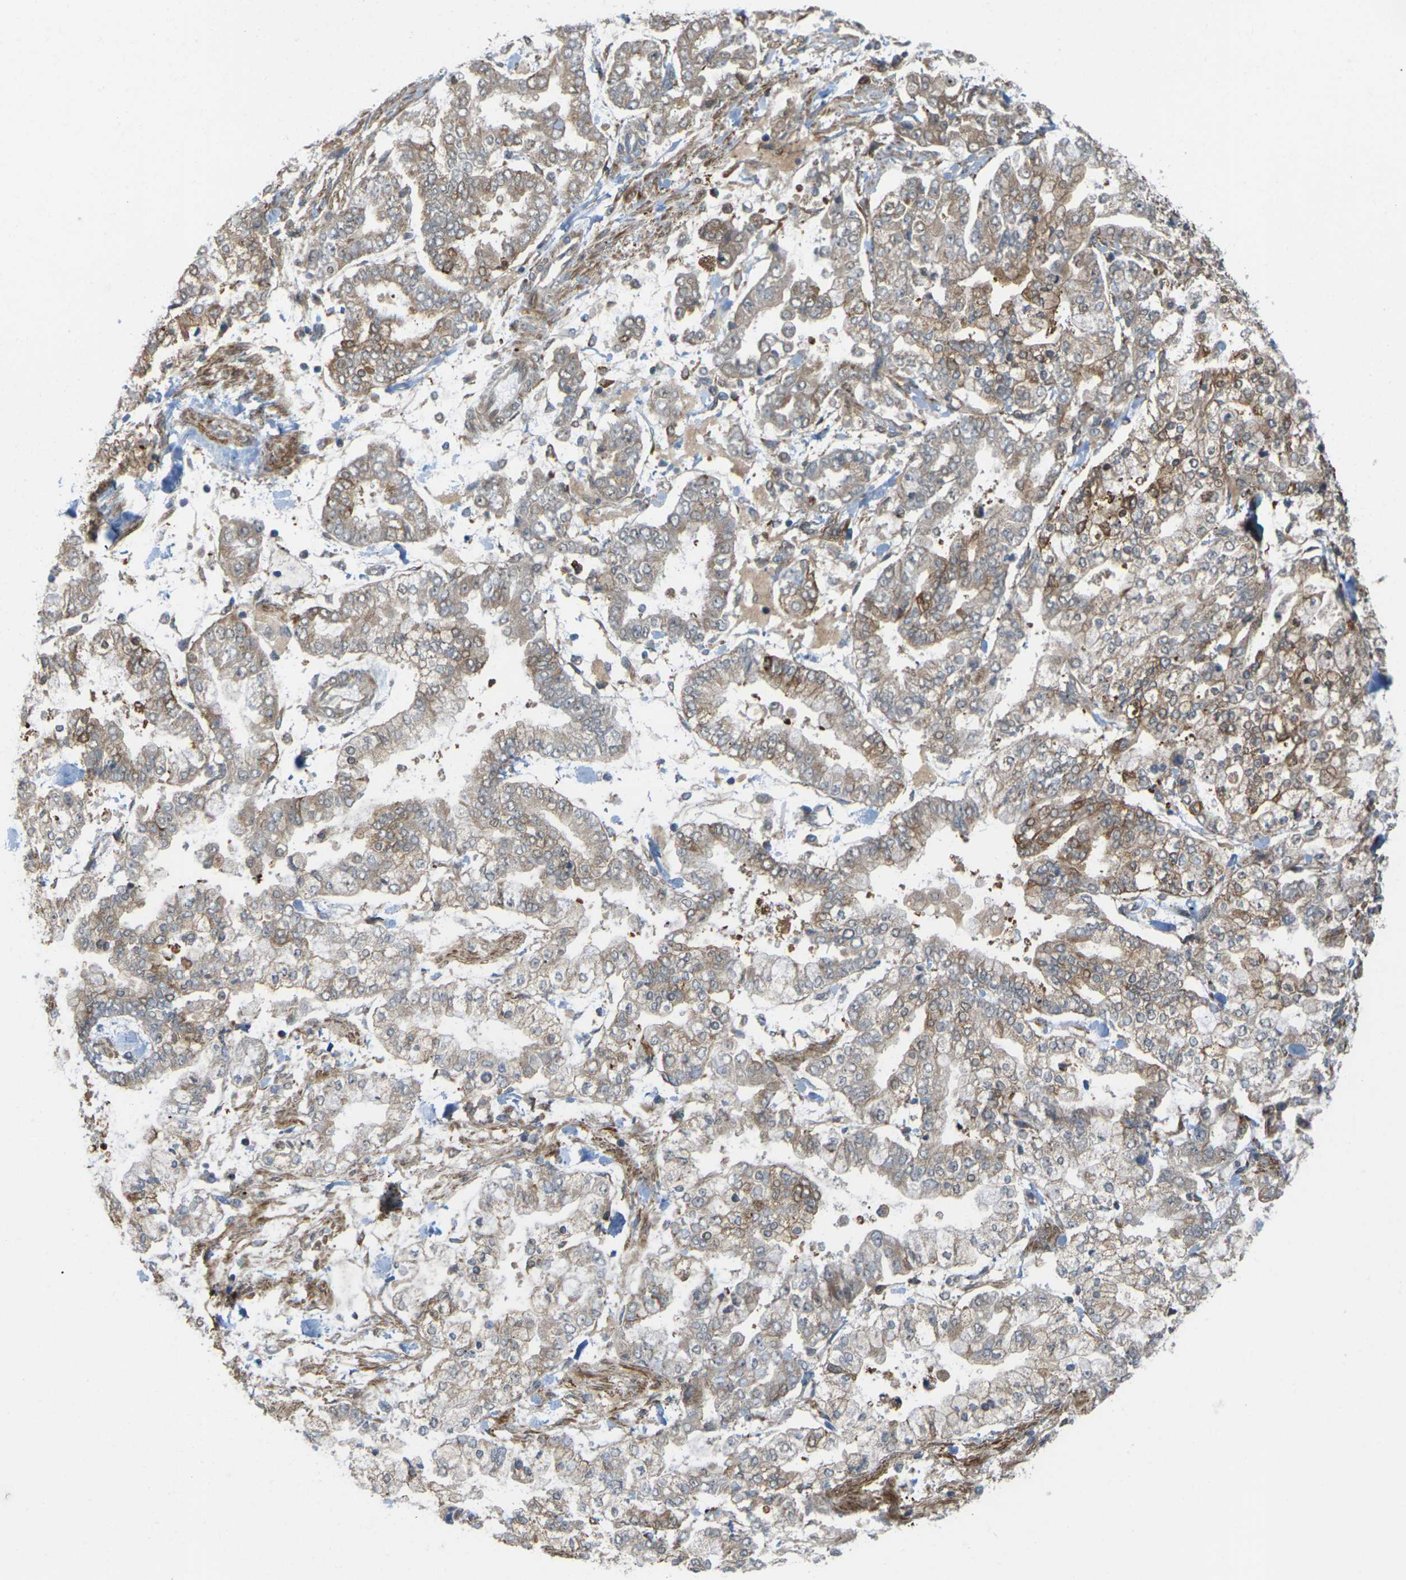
{"staining": {"intensity": "moderate", "quantity": ">75%", "location": "cytoplasmic/membranous"}, "tissue": "stomach cancer", "cell_type": "Tumor cells", "image_type": "cancer", "snomed": [{"axis": "morphology", "description": "Normal tissue, NOS"}, {"axis": "morphology", "description": "Adenocarcinoma, NOS"}, {"axis": "topography", "description": "Stomach, upper"}, {"axis": "topography", "description": "Stomach"}], "caption": "Tumor cells reveal medium levels of moderate cytoplasmic/membranous expression in about >75% of cells in human adenocarcinoma (stomach).", "gene": "ROBO1", "patient": {"sex": "male", "age": 76}}